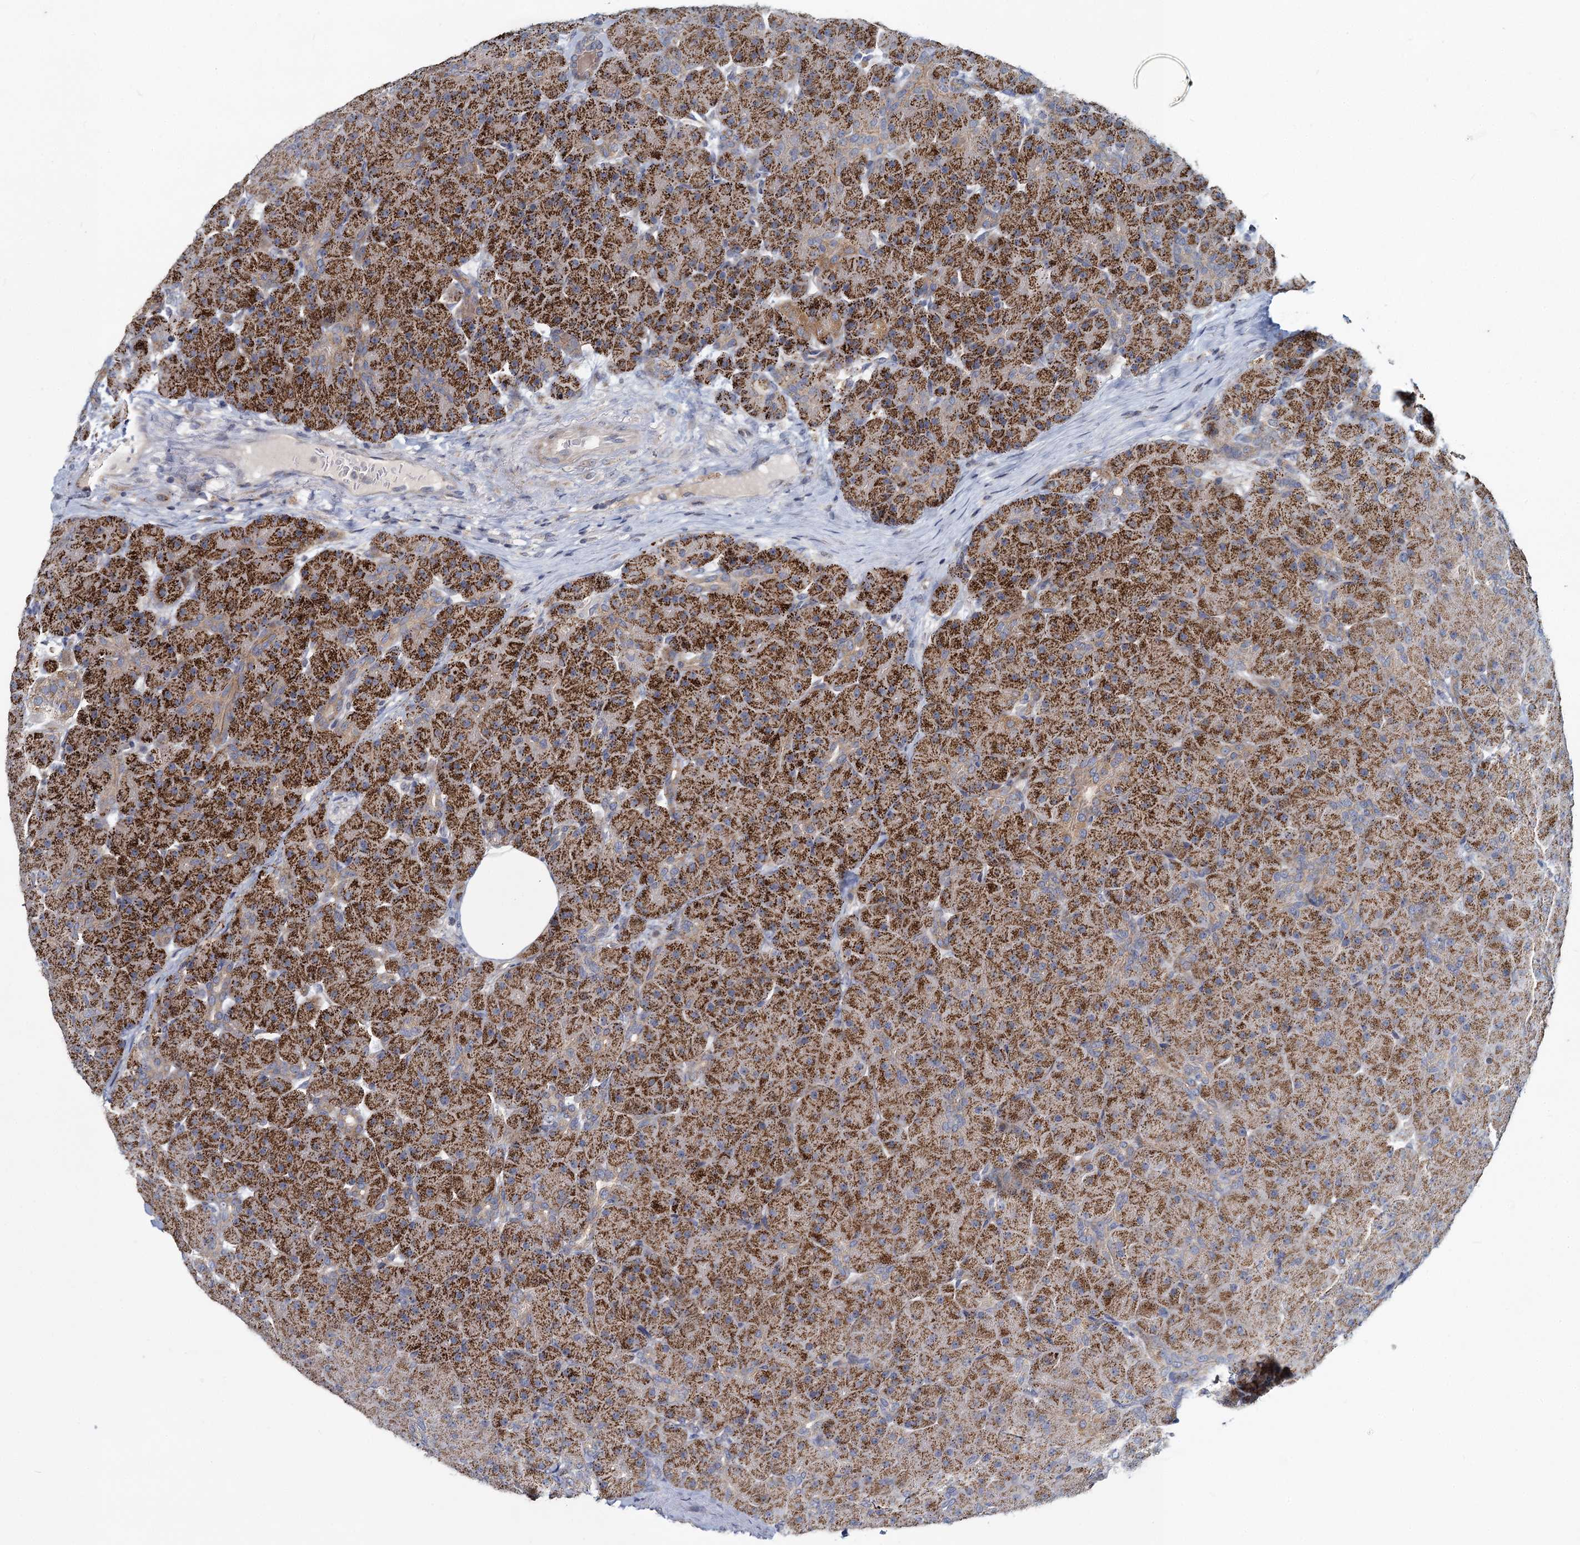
{"staining": {"intensity": "strong", "quantity": ">75%", "location": "cytoplasmic/membranous"}, "tissue": "pancreas", "cell_type": "Exocrine glandular cells", "image_type": "normal", "snomed": [{"axis": "morphology", "description": "Normal tissue, NOS"}, {"axis": "topography", "description": "Pancreas"}], "caption": "IHC of unremarkable human pancreas shows high levels of strong cytoplasmic/membranous expression in about >75% of exocrine glandular cells. (IHC, brightfield microscopy, high magnification).", "gene": "DCUN1D2", "patient": {"sex": "male", "age": 66}}